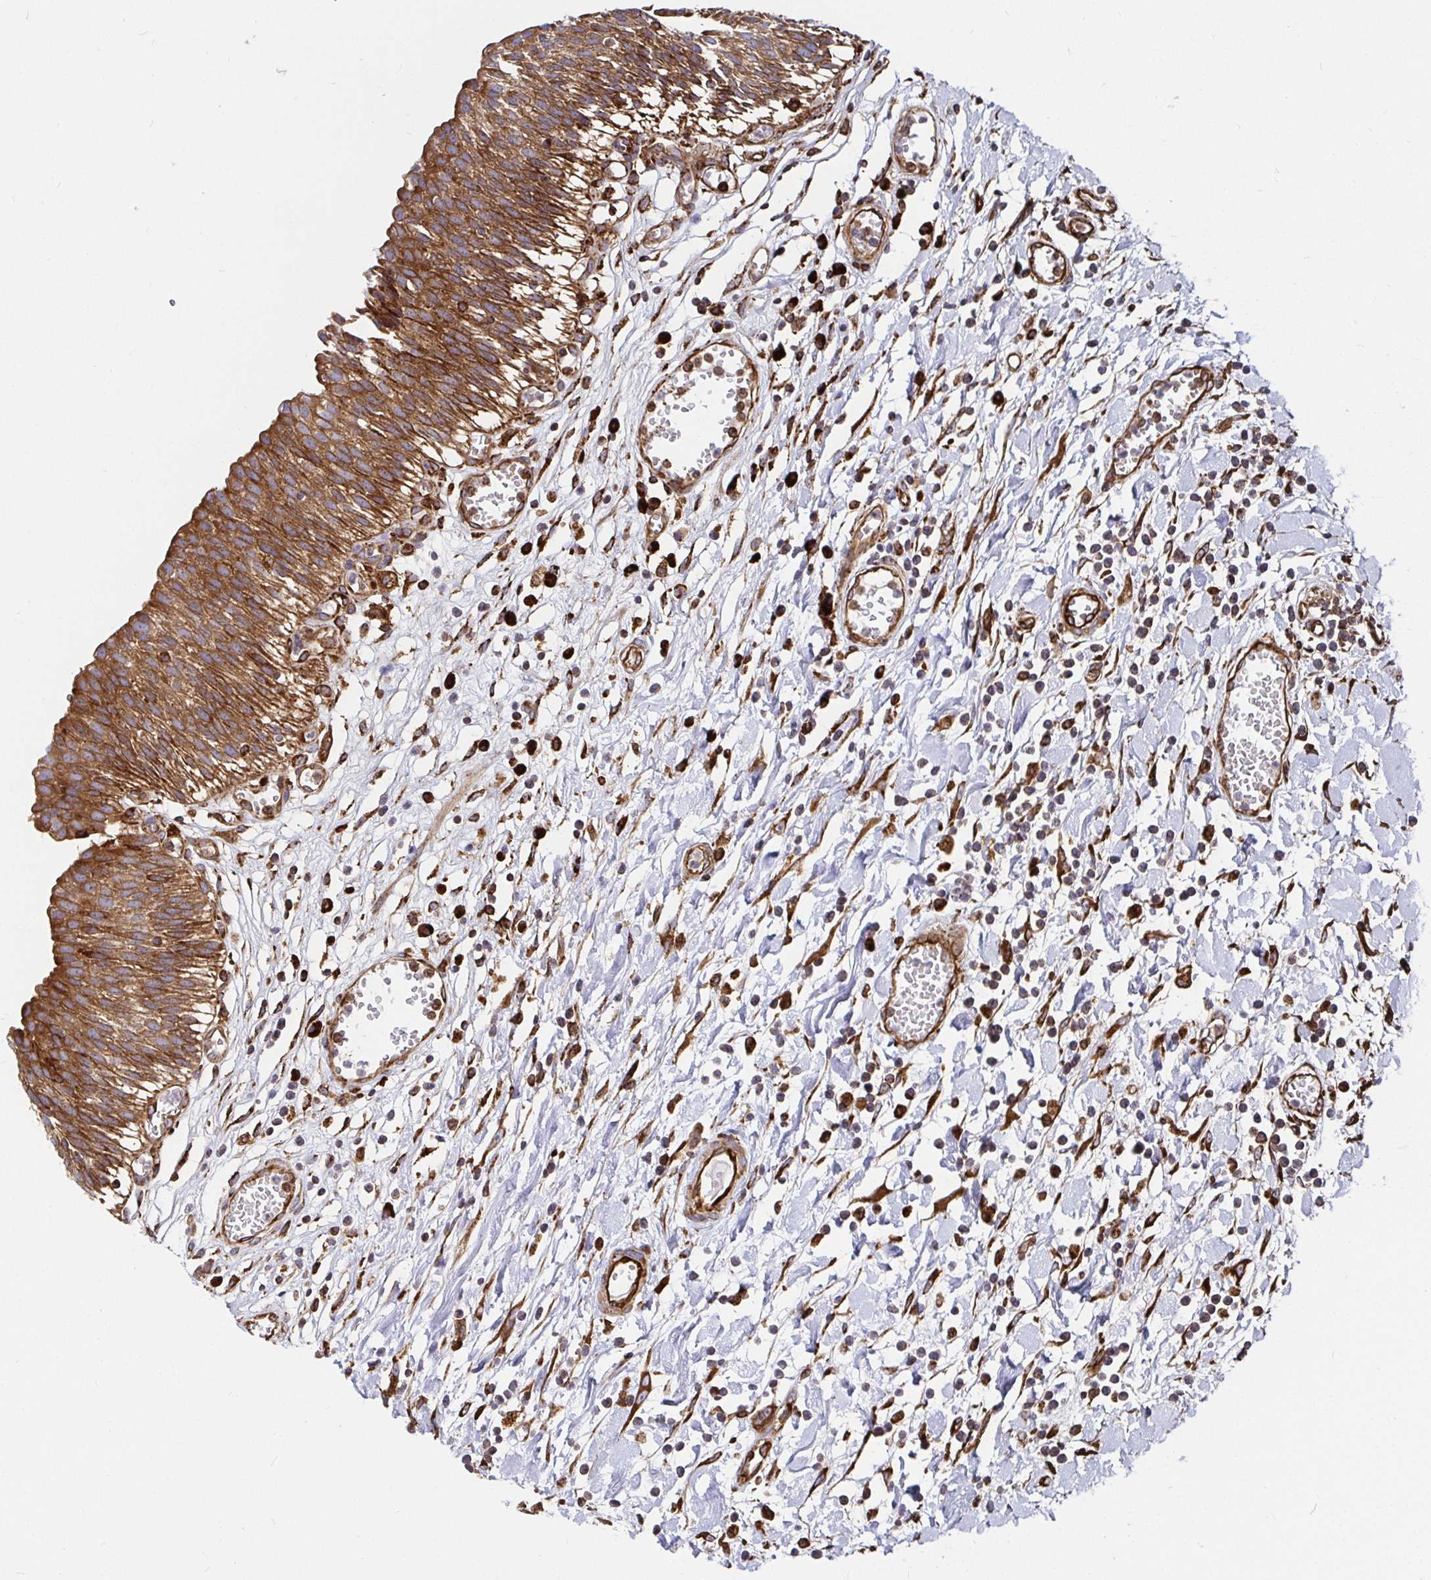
{"staining": {"intensity": "moderate", "quantity": ">75%", "location": "cytoplasmic/membranous"}, "tissue": "urinary bladder", "cell_type": "Urothelial cells", "image_type": "normal", "snomed": [{"axis": "morphology", "description": "Normal tissue, NOS"}, {"axis": "topography", "description": "Urinary bladder"}], "caption": "The immunohistochemical stain highlights moderate cytoplasmic/membranous staining in urothelial cells of normal urinary bladder.", "gene": "SMYD3", "patient": {"sex": "male", "age": 64}}